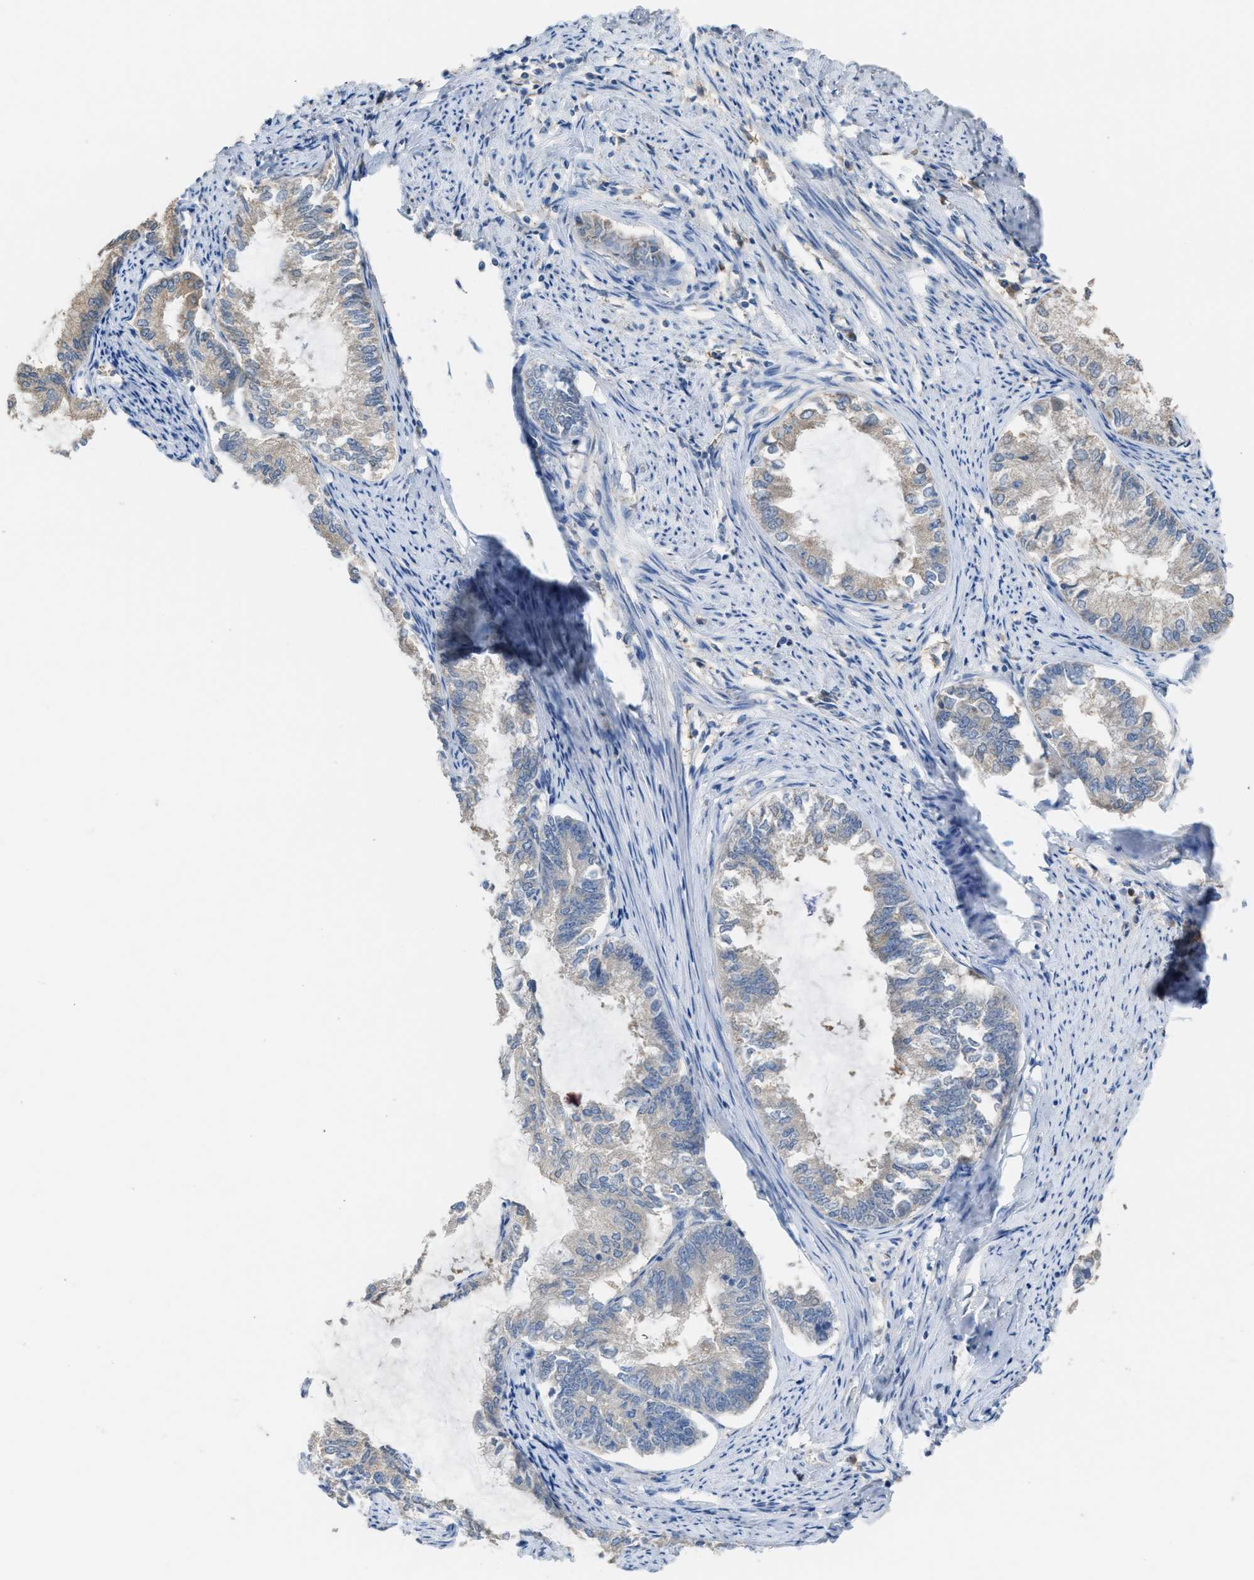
{"staining": {"intensity": "negative", "quantity": "none", "location": "none"}, "tissue": "endometrial cancer", "cell_type": "Tumor cells", "image_type": "cancer", "snomed": [{"axis": "morphology", "description": "Adenocarcinoma, NOS"}, {"axis": "topography", "description": "Endometrium"}], "caption": "The micrograph displays no staining of tumor cells in adenocarcinoma (endometrial).", "gene": "NQO2", "patient": {"sex": "female", "age": 86}}